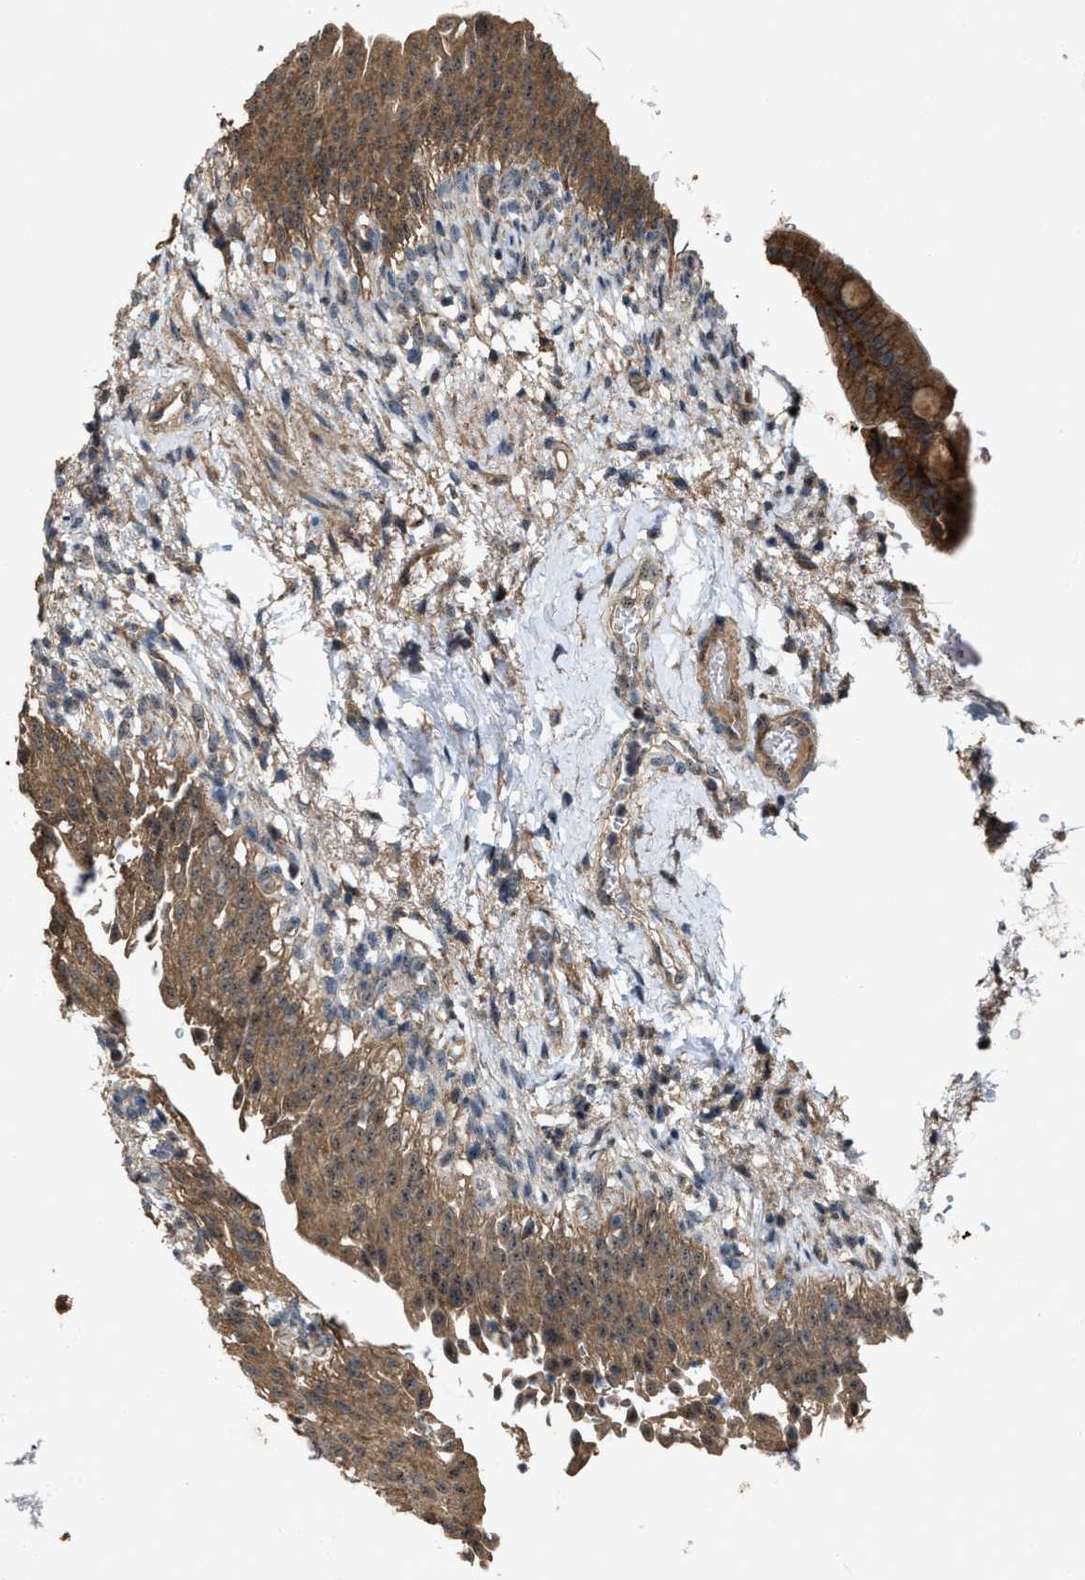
{"staining": {"intensity": "moderate", "quantity": ">75%", "location": "cytoplasmic/membranous,nuclear"}, "tissue": "urinary bladder", "cell_type": "Urothelial cells", "image_type": "normal", "snomed": [{"axis": "morphology", "description": "Normal tissue, NOS"}, {"axis": "topography", "description": "Urinary bladder"}], "caption": "High-magnification brightfield microscopy of benign urinary bladder stained with DAB (3,3'-diaminobenzidine) (brown) and counterstained with hematoxylin (blue). urothelial cells exhibit moderate cytoplasmic/membranous,nuclear expression is seen in about>75% of cells. (IHC, brightfield microscopy, high magnification).", "gene": "PDP2", "patient": {"sex": "female", "age": 60}}